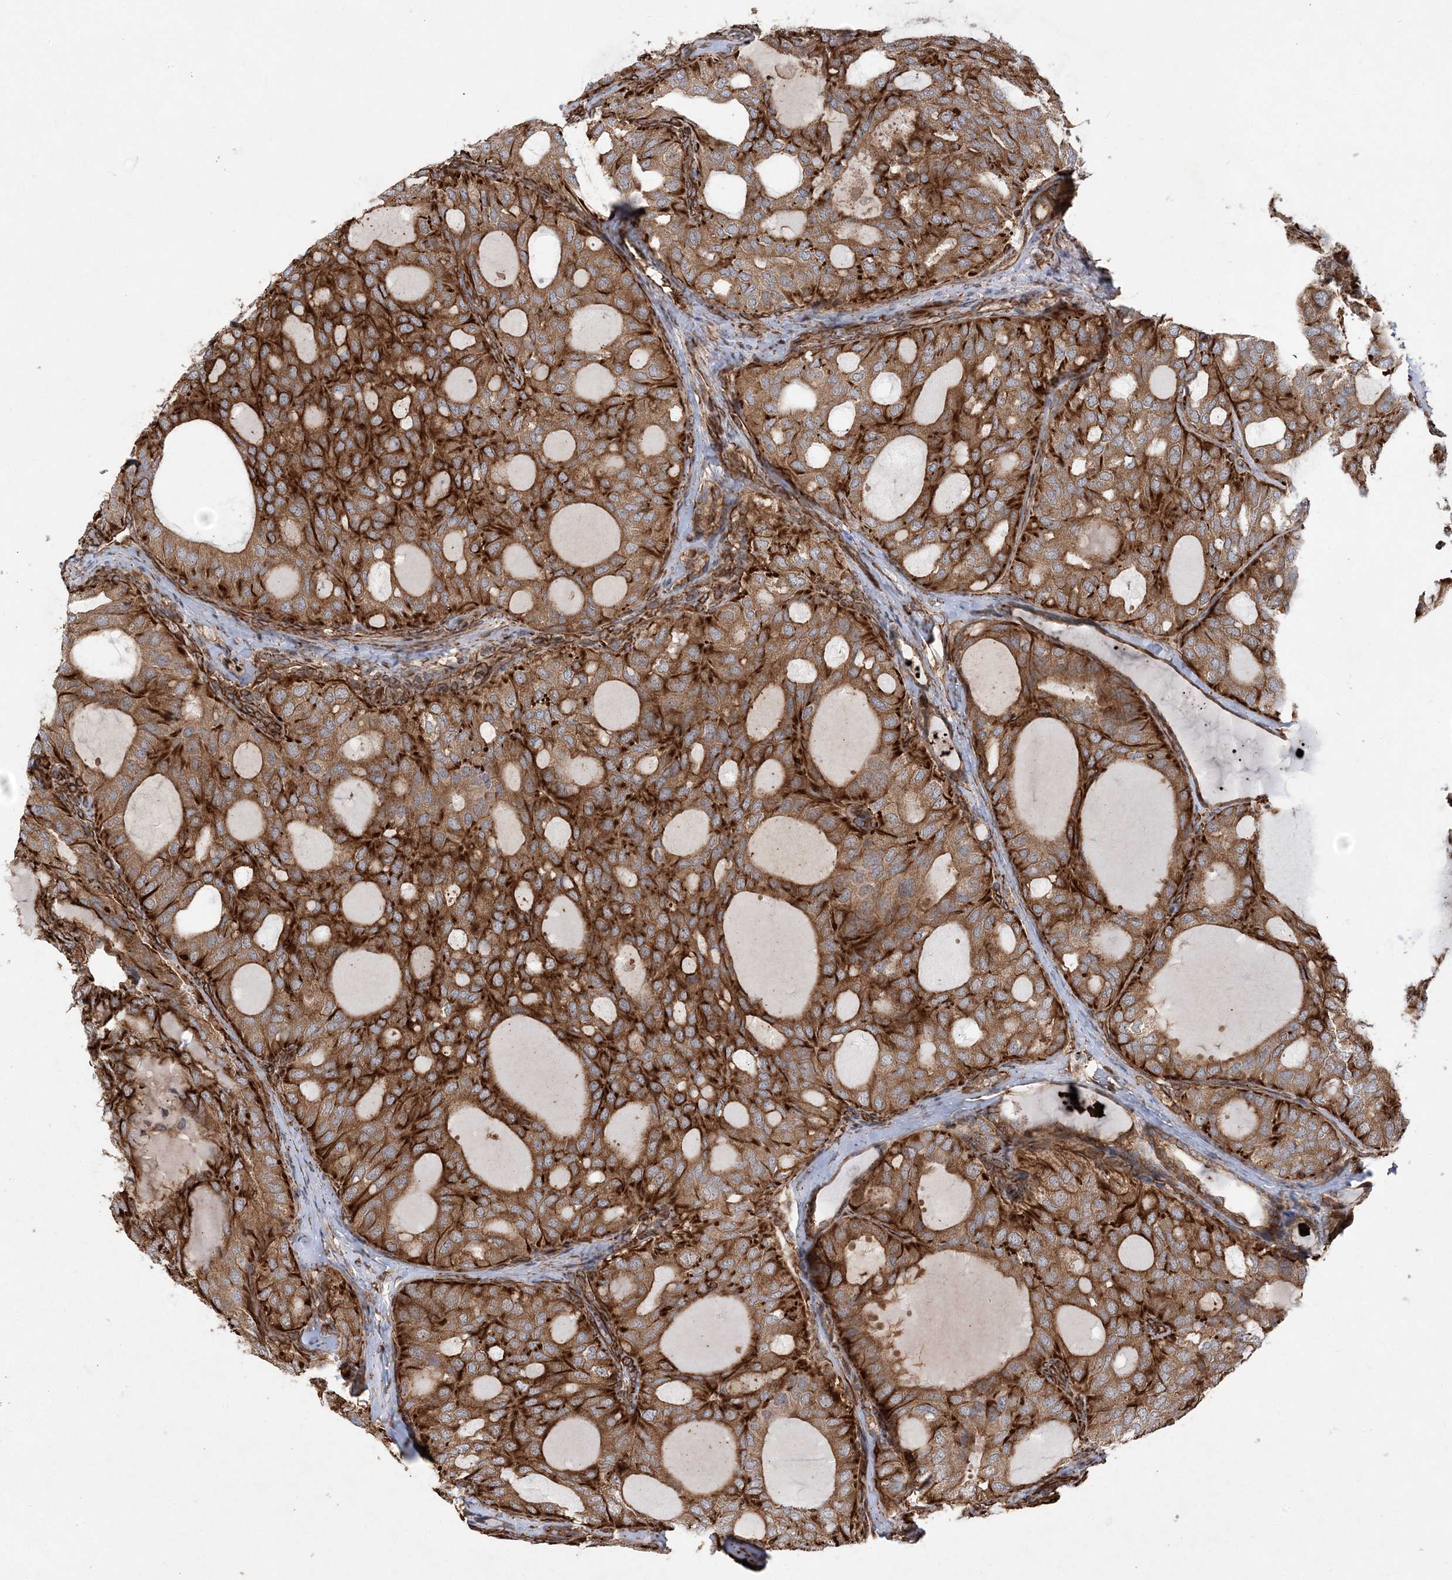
{"staining": {"intensity": "strong", "quantity": ">75%", "location": "cytoplasmic/membranous"}, "tissue": "thyroid cancer", "cell_type": "Tumor cells", "image_type": "cancer", "snomed": [{"axis": "morphology", "description": "Follicular adenoma carcinoma, NOS"}, {"axis": "topography", "description": "Thyroid gland"}], "caption": "Protein expression analysis of human thyroid cancer reveals strong cytoplasmic/membranous expression in about >75% of tumor cells.", "gene": "FAM114A2", "patient": {"sex": "male", "age": 75}}